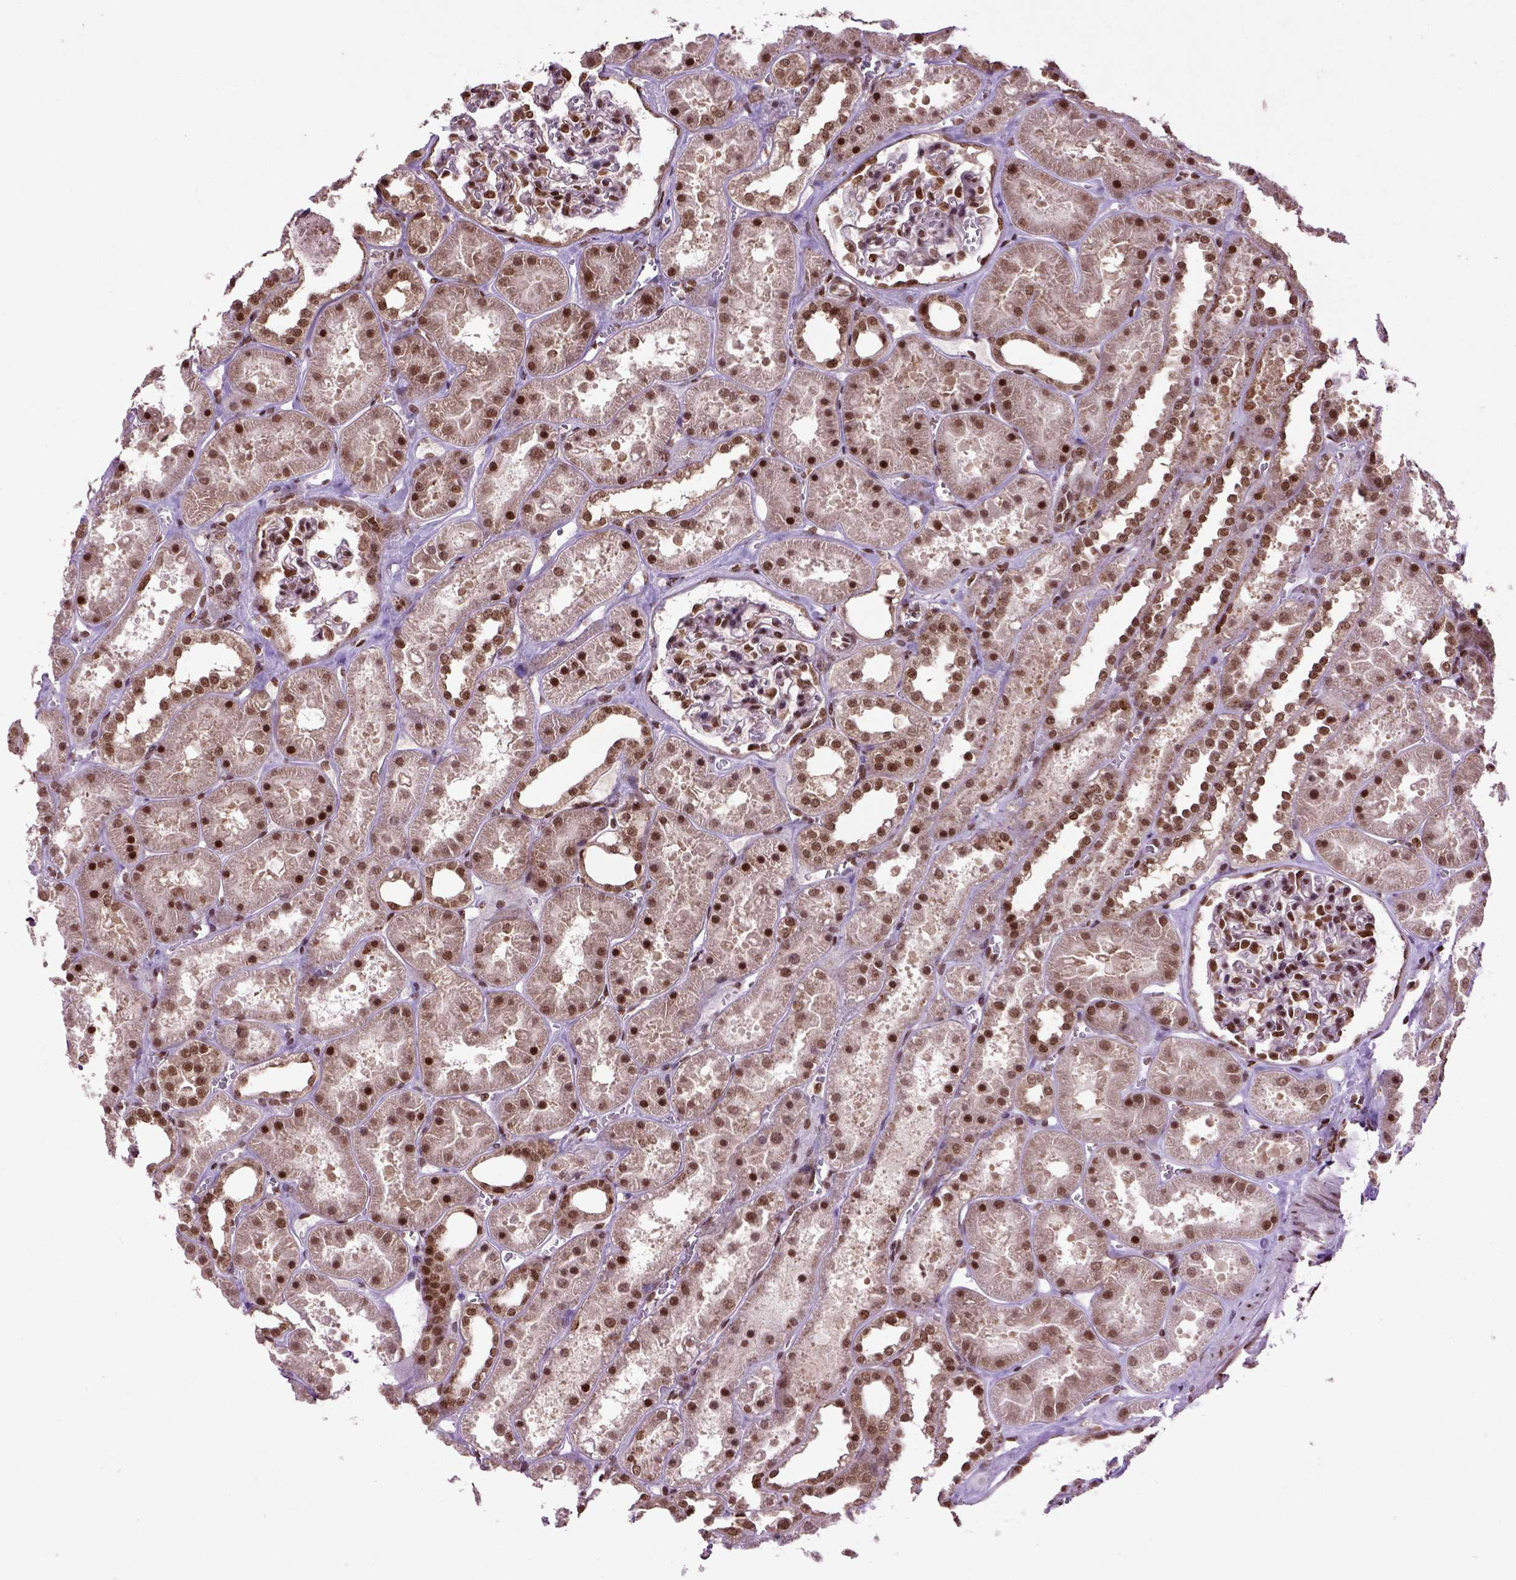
{"staining": {"intensity": "strong", "quantity": ">75%", "location": "nuclear"}, "tissue": "kidney", "cell_type": "Cells in glomeruli", "image_type": "normal", "snomed": [{"axis": "morphology", "description": "Normal tissue, NOS"}, {"axis": "topography", "description": "Kidney"}], "caption": "Immunohistochemical staining of normal human kidney displays >75% levels of strong nuclear protein positivity in about >75% of cells in glomeruli. (DAB (3,3'-diaminobenzidine) = brown stain, brightfield microscopy at high magnification).", "gene": "CELF1", "patient": {"sex": "female", "age": 41}}